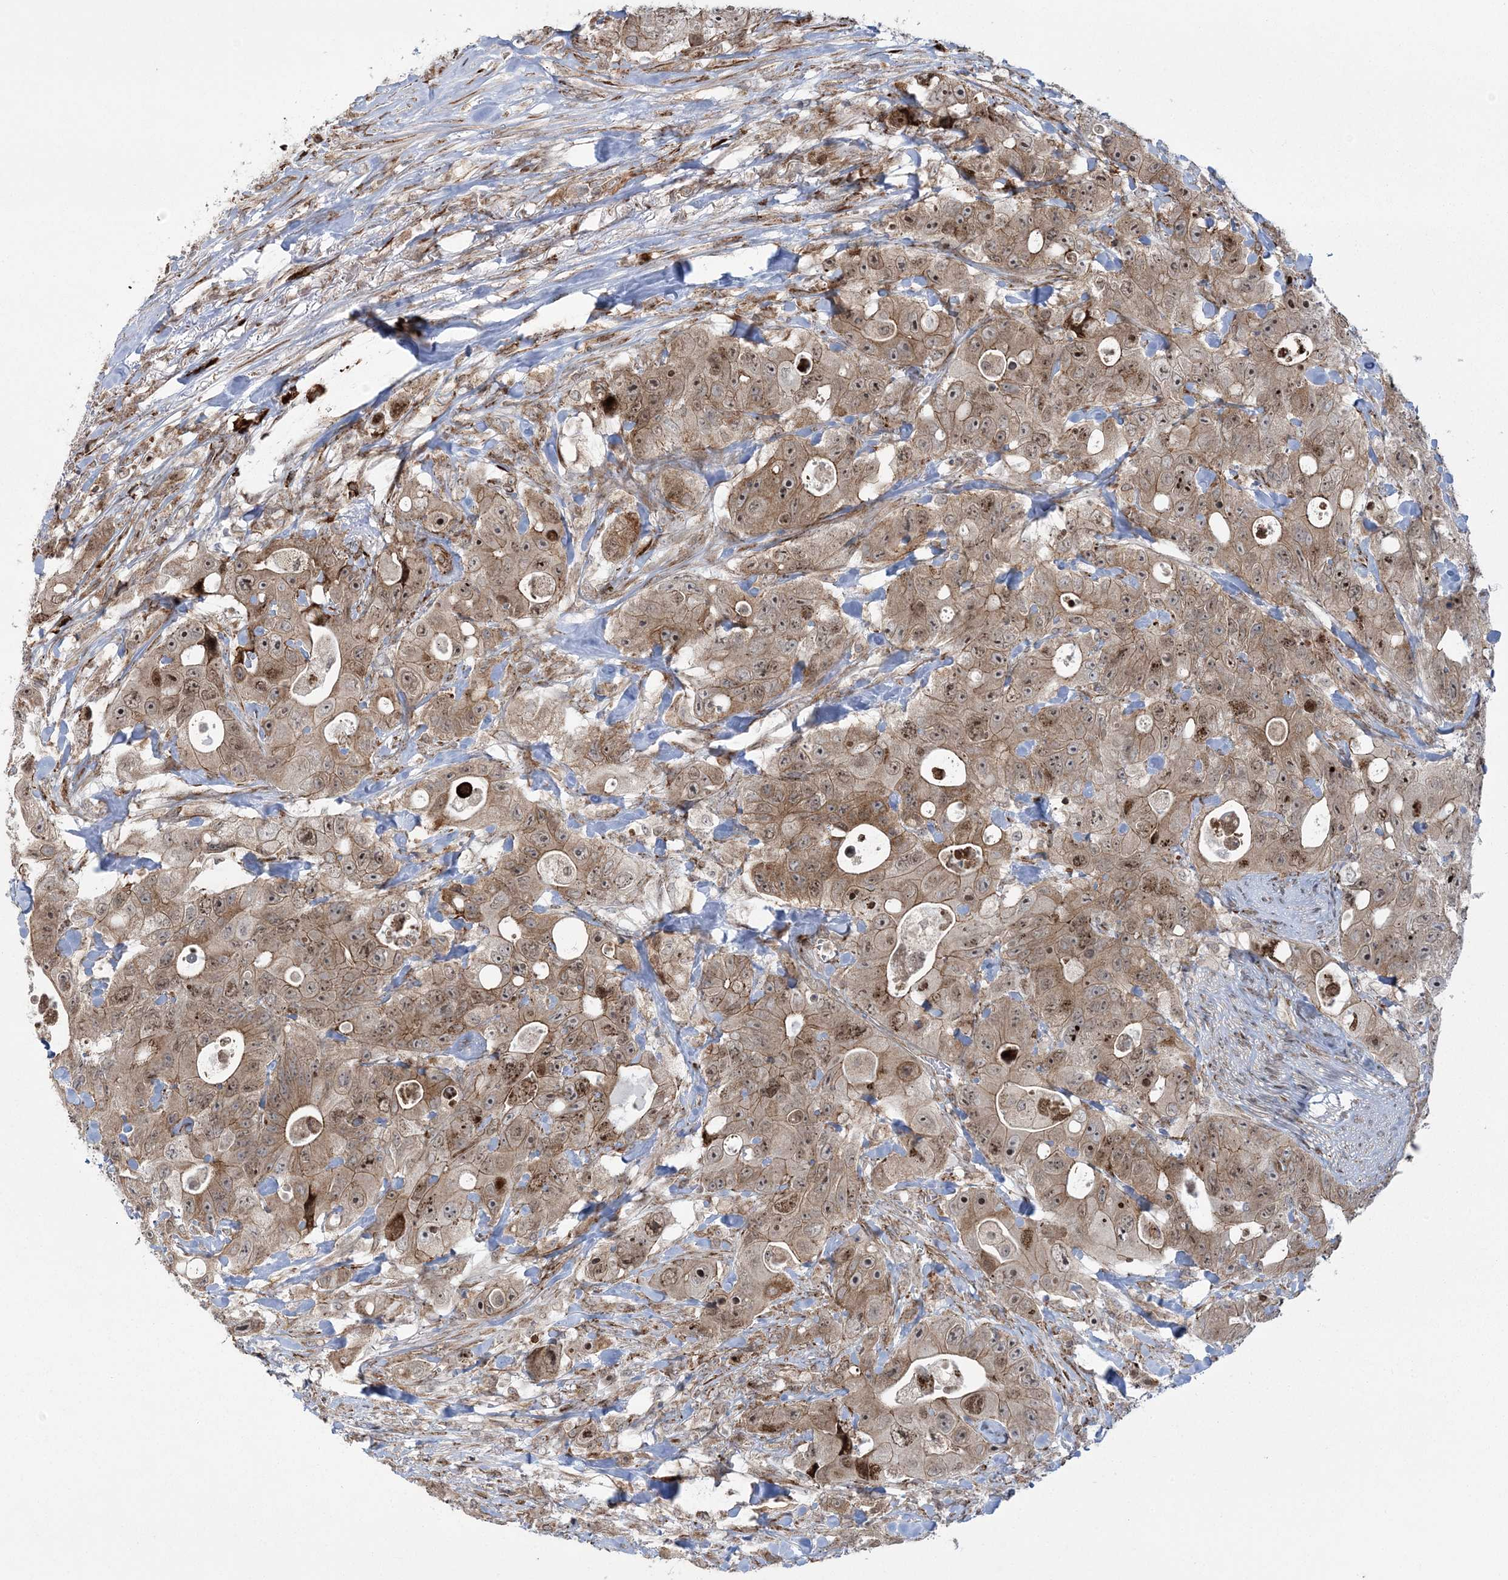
{"staining": {"intensity": "moderate", "quantity": ">75%", "location": "cytoplasmic/membranous,nuclear"}, "tissue": "colorectal cancer", "cell_type": "Tumor cells", "image_type": "cancer", "snomed": [{"axis": "morphology", "description": "Adenocarcinoma, NOS"}, {"axis": "topography", "description": "Colon"}], "caption": "Moderate cytoplasmic/membranous and nuclear staining for a protein is present in about >75% of tumor cells of colorectal cancer (adenocarcinoma) using IHC.", "gene": "EFCAB12", "patient": {"sex": "female", "age": 46}}